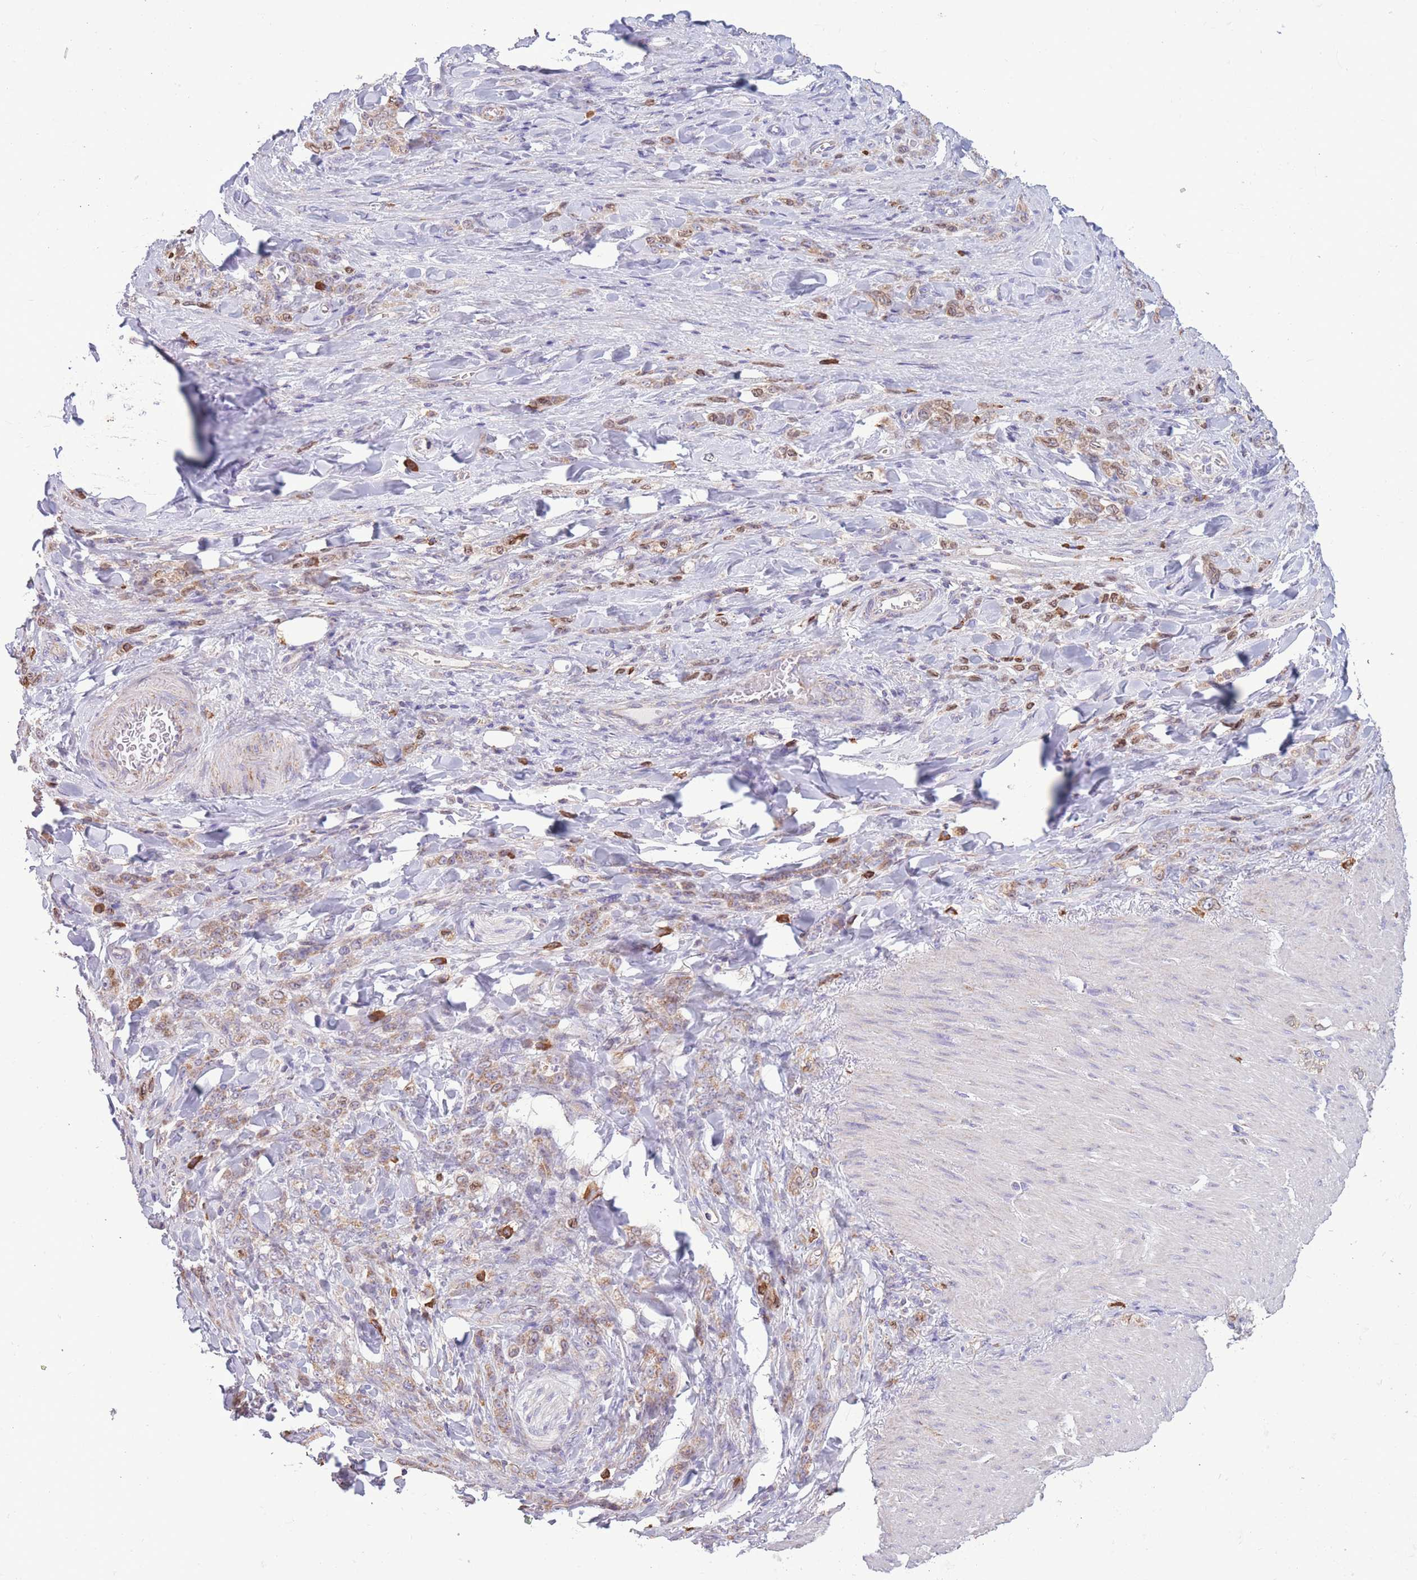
{"staining": {"intensity": "moderate", "quantity": ">75%", "location": "cytoplasmic/membranous"}, "tissue": "stomach cancer", "cell_type": "Tumor cells", "image_type": "cancer", "snomed": [{"axis": "morphology", "description": "Normal tissue, NOS"}, {"axis": "morphology", "description": "Adenocarcinoma, NOS"}, {"axis": "topography", "description": "Stomach"}], "caption": "Immunohistochemical staining of human stomach cancer exhibits medium levels of moderate cytoplasmic/membranous expression in about >75% of tumor cells.", "gene": "PDHA1", "patient": {"sex": "male", "age": 82}}